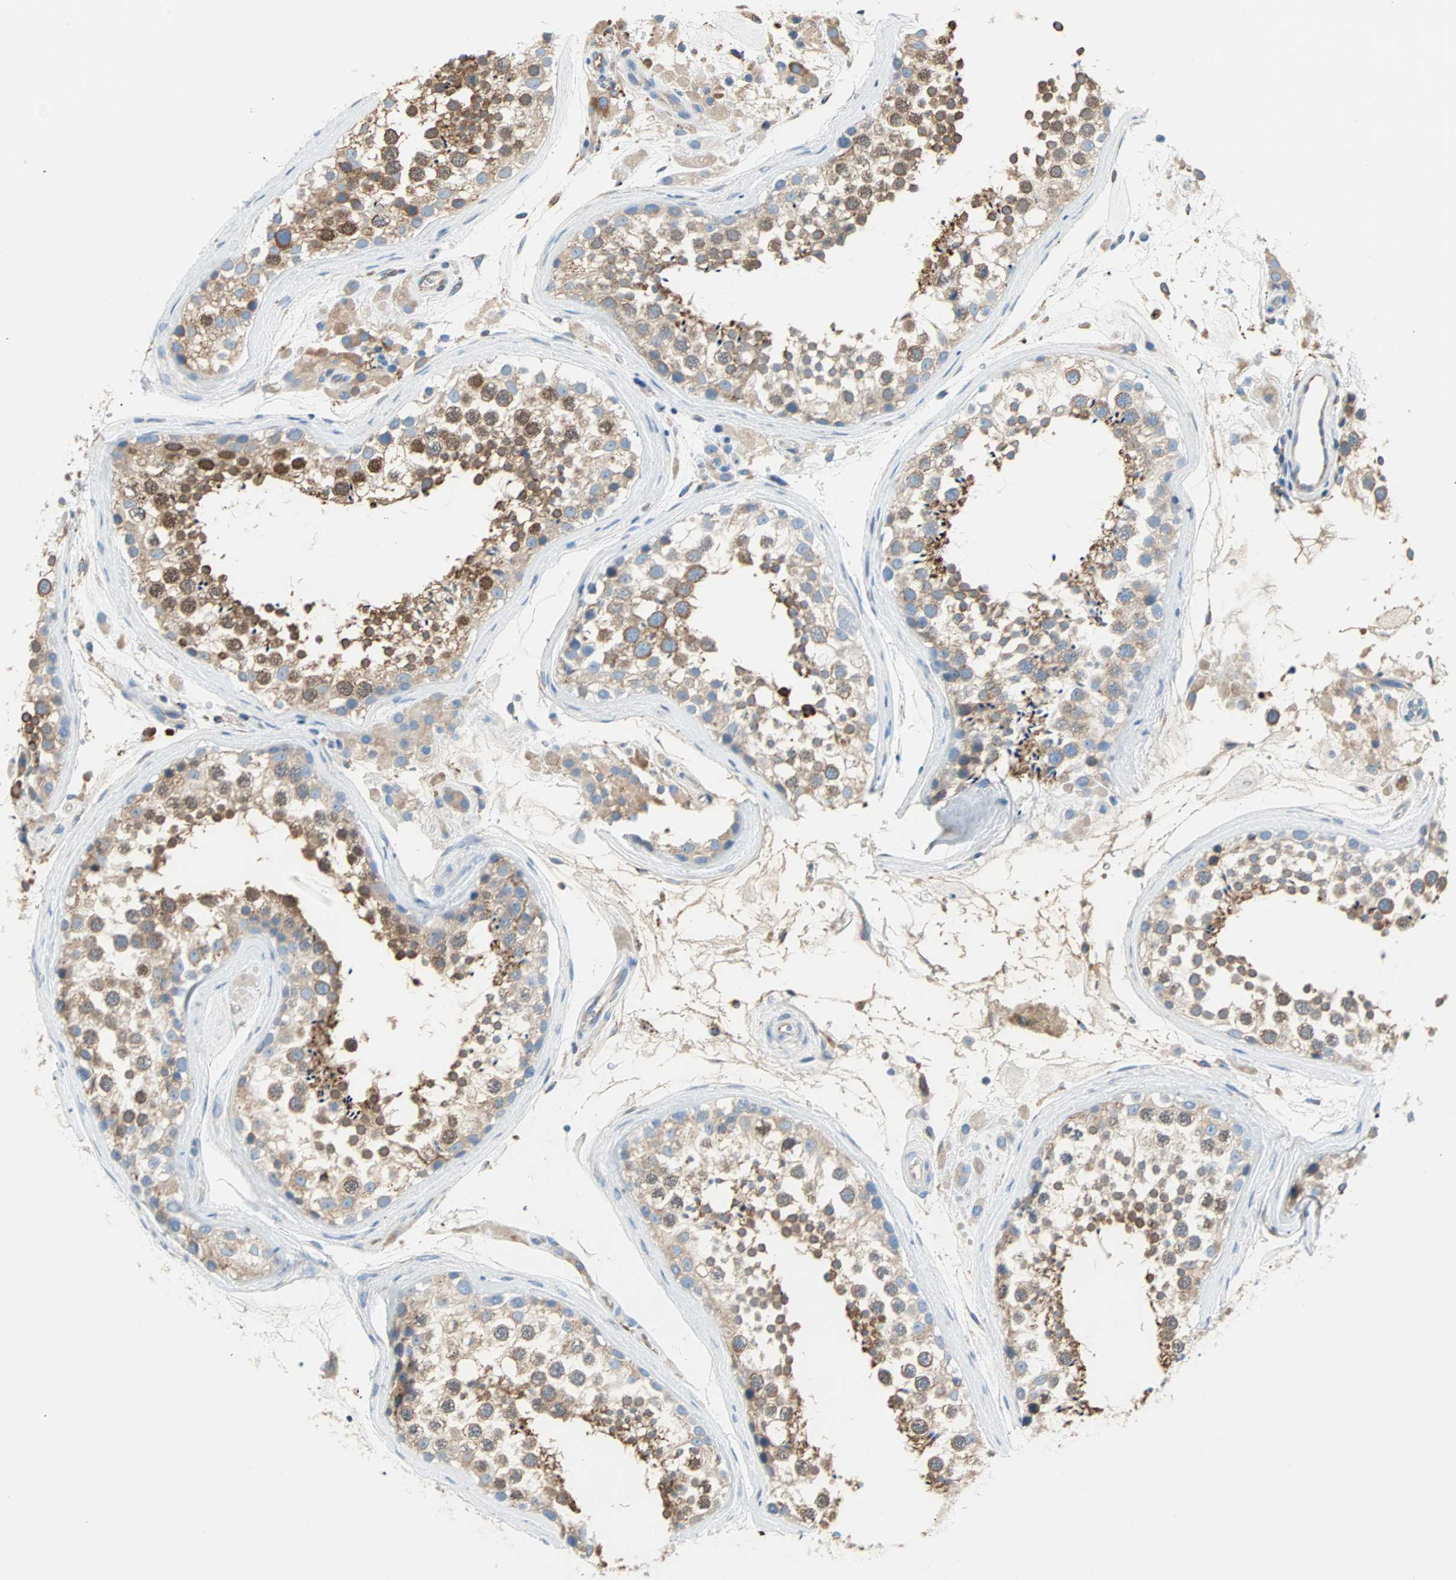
{"staining": {"intensity": "moderate", "quantity": ">75%", "location": "cytoplasmic/membranous,nuclear"}, "tissue": "testis", "cell_type": "Cells in seminiferous ducts", "image_type": "normal", "snomed": [{"axis": "morphology", "description": "Normal tissue, NOS"}, {"axis": "topography", "description": "Testis"}], "caption": "Protein staining of unremarkable testis shows moderate cytoplasmic/membranous,nuclear staining in approximately >75% of cells in seminiferous ducts.", "gene": "PLCXD1", "patient": {"sex": "male", "age": 46}}